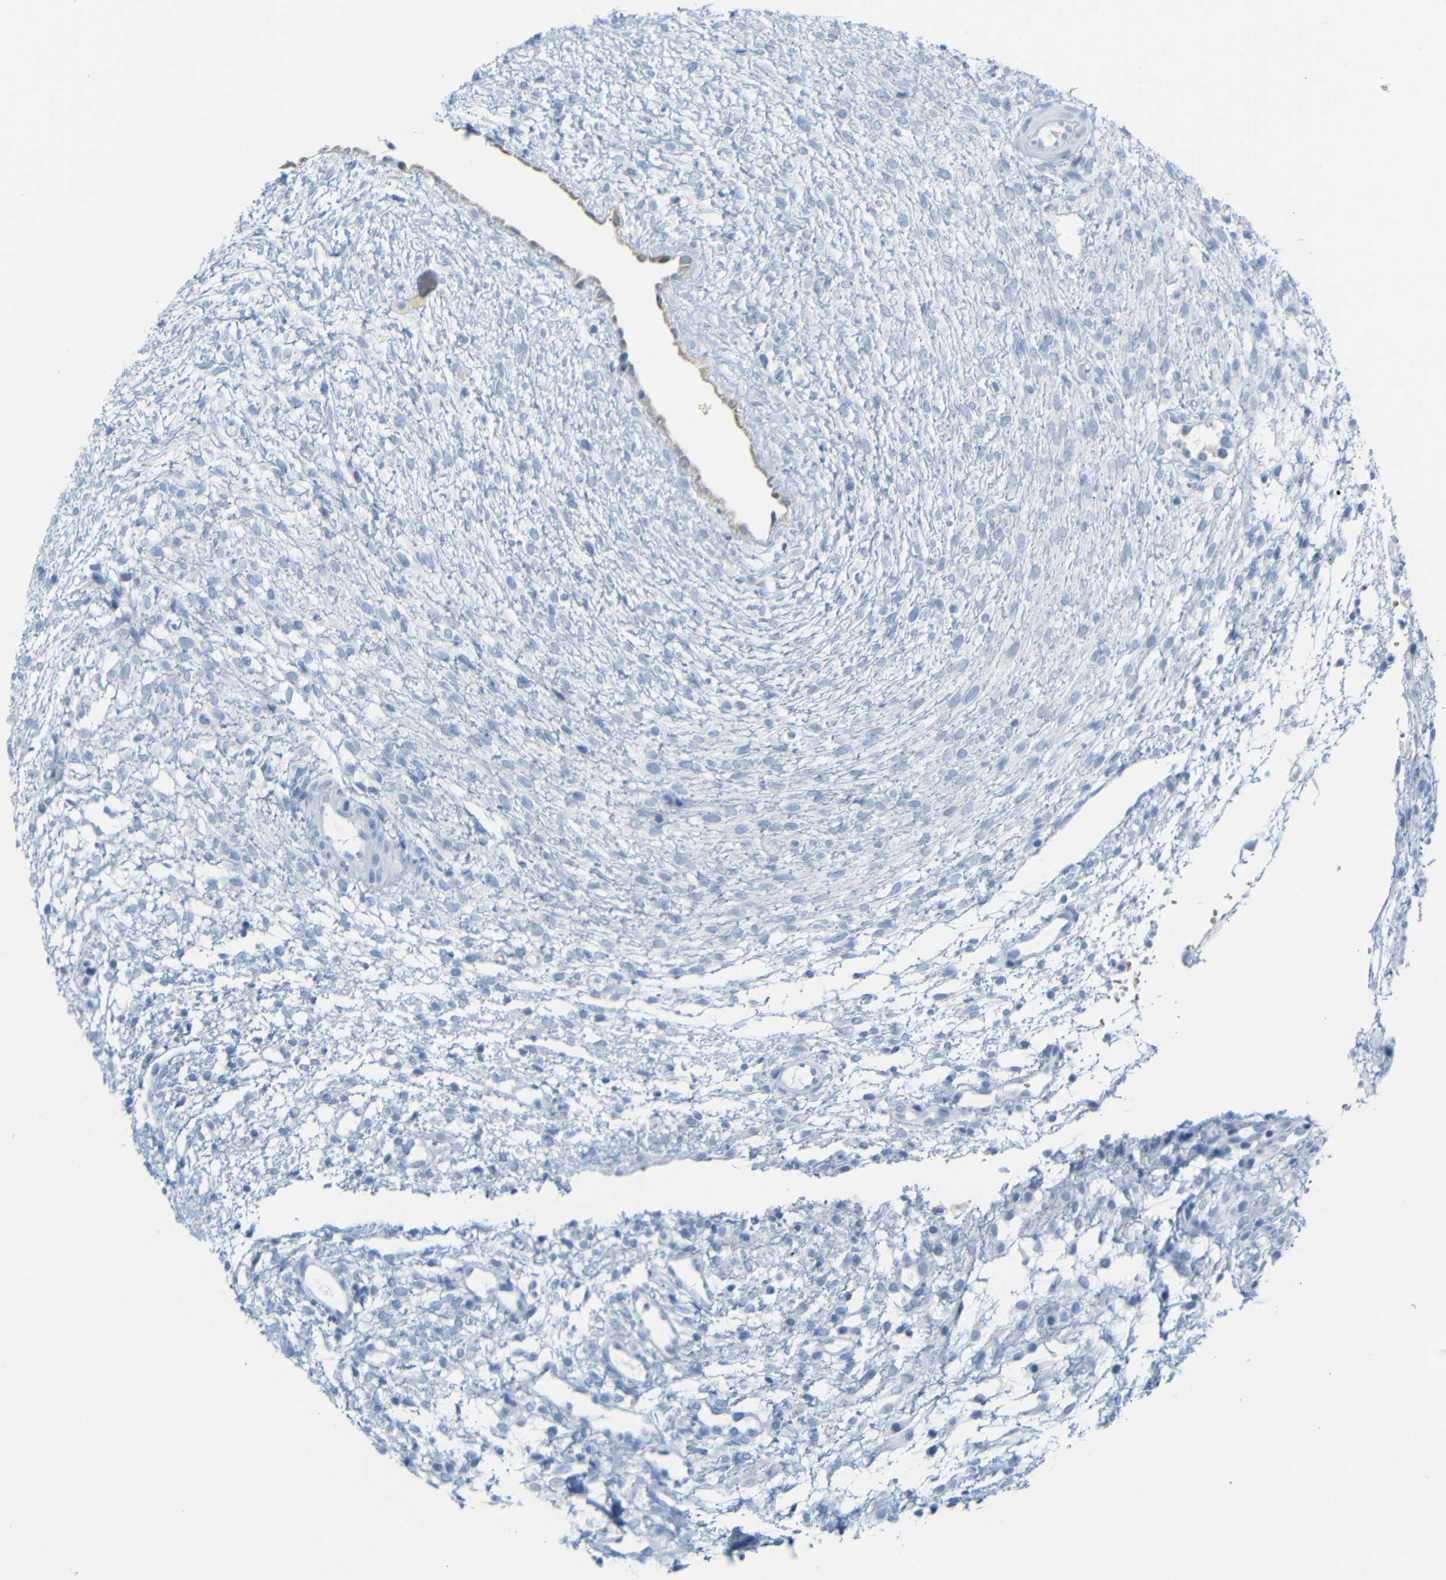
{"staining": {"intensity": "negative", "quantity": "none", "location": "none"}, "tissue": "ovary", "cell_type": "Ovarian stroma cells", "image_type": "normal", "snomed": [{"axis": "morphology", "description": "Normal tissue, NOS"}, {"axis": "morphology", "description": "Cyst, NOS"}, {"axis": "topography", "description": "Ovary"}], "caption": "Immunohistochemistry photomicrograph of unremarkable ovary: human ovary stained with DAB displays no significant protein expression in ovarian stroma cells. Nuclei are stained in blue.", "gene": "DYNAP", "patient": {"sex": "female", "age": 18}}